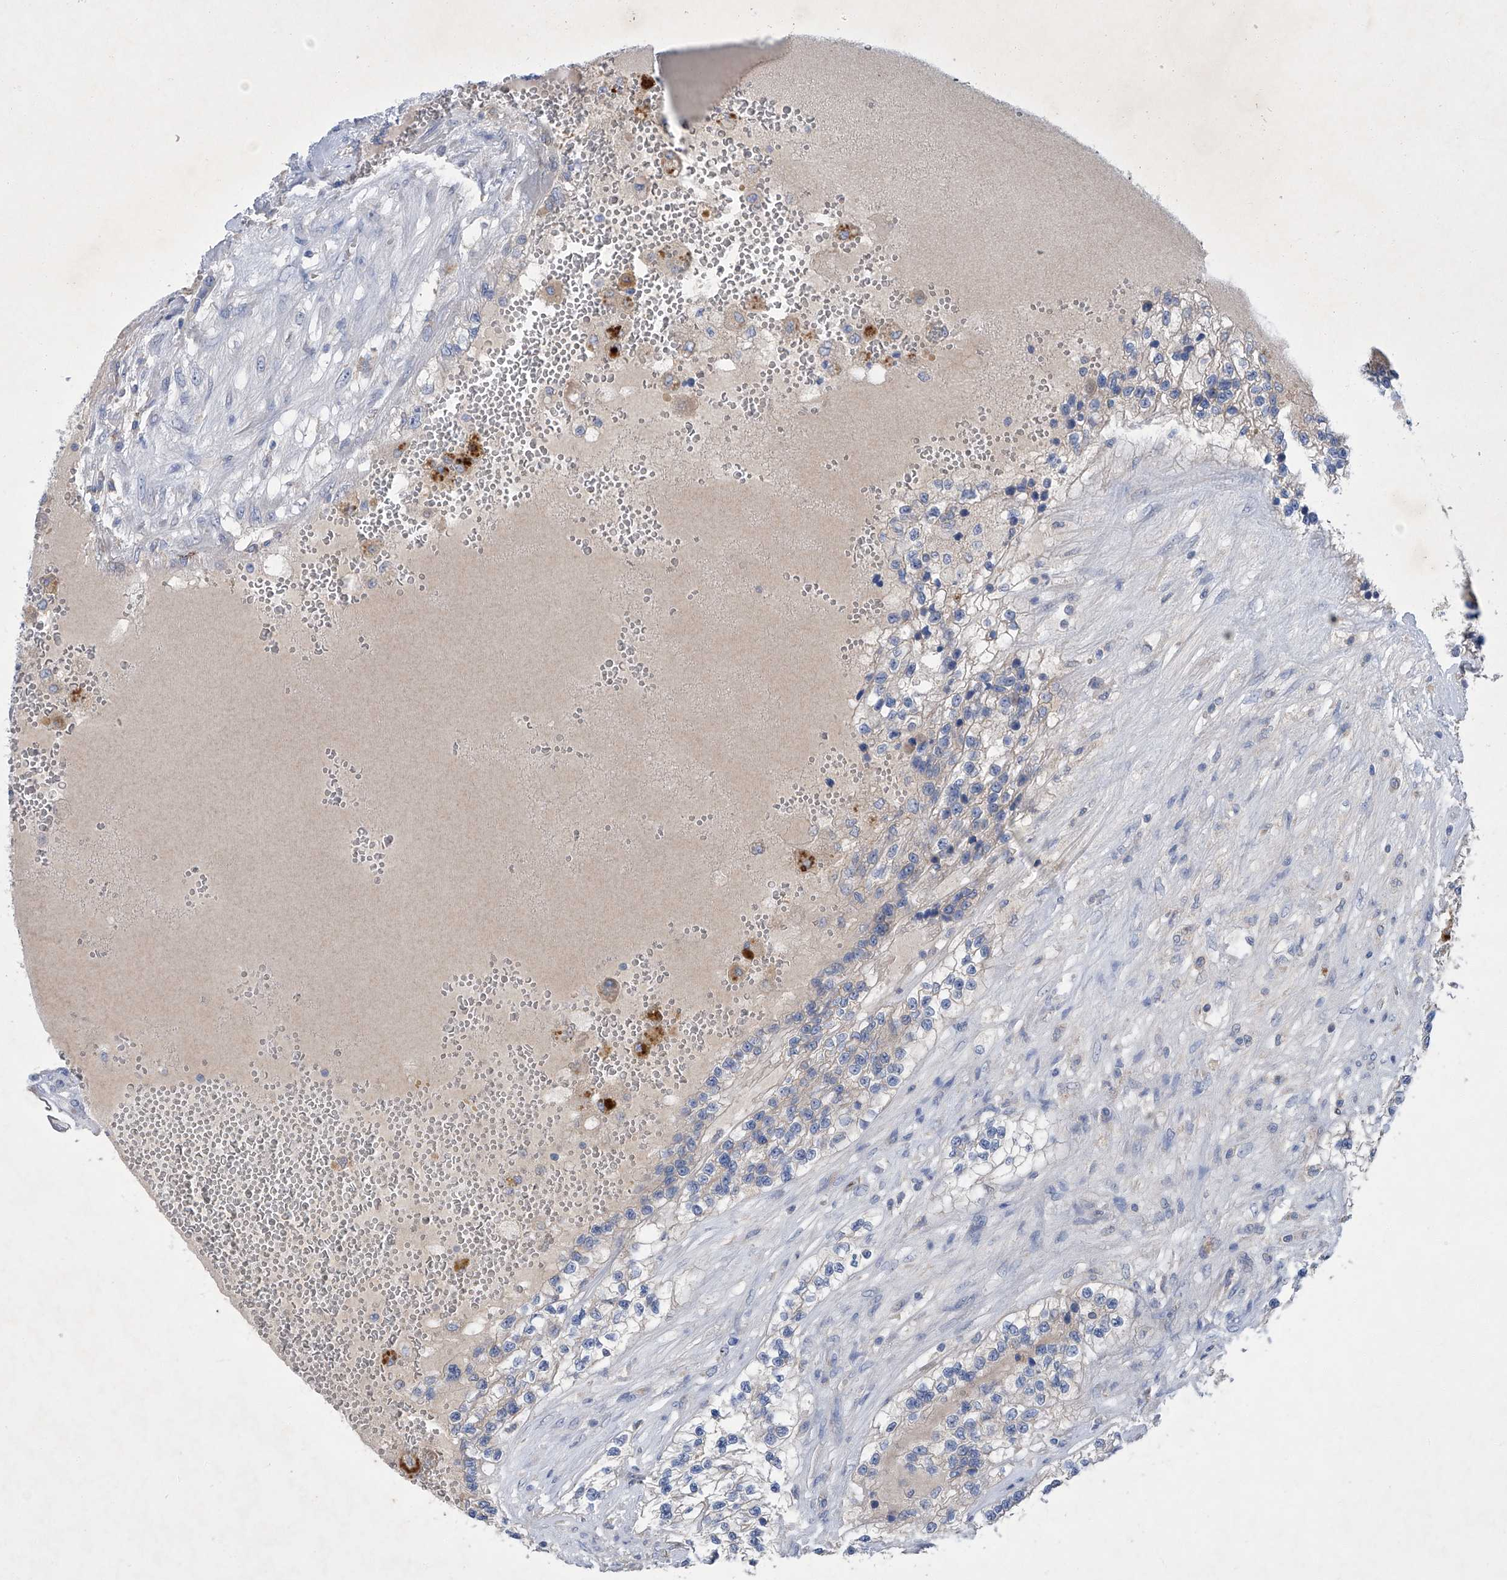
{"staining": {"intensity": "moderate", "quantity": "<25%", "location": "cytoplasmic/membranous"}, "tissue": "renal cancer", "cell_type": "Tumor cells", "image_type": "cancer", "snomed": [{"axis": "morphology", "description": "Adenocarcinoma, NOS"}, {"axis": "topography", "description": "Kidney"}], "caption": "Immunohistochemical staining of human renal cancer (adenocarcinoma) exhibits moderate cytoplasmic/membranous protein expression in about <25% of tumor cells. (DAB IHC, brown staining for protein, blue staining for nuclei).", "gene": "SBK2", "patient": {"sex": "female", "age": 57}}